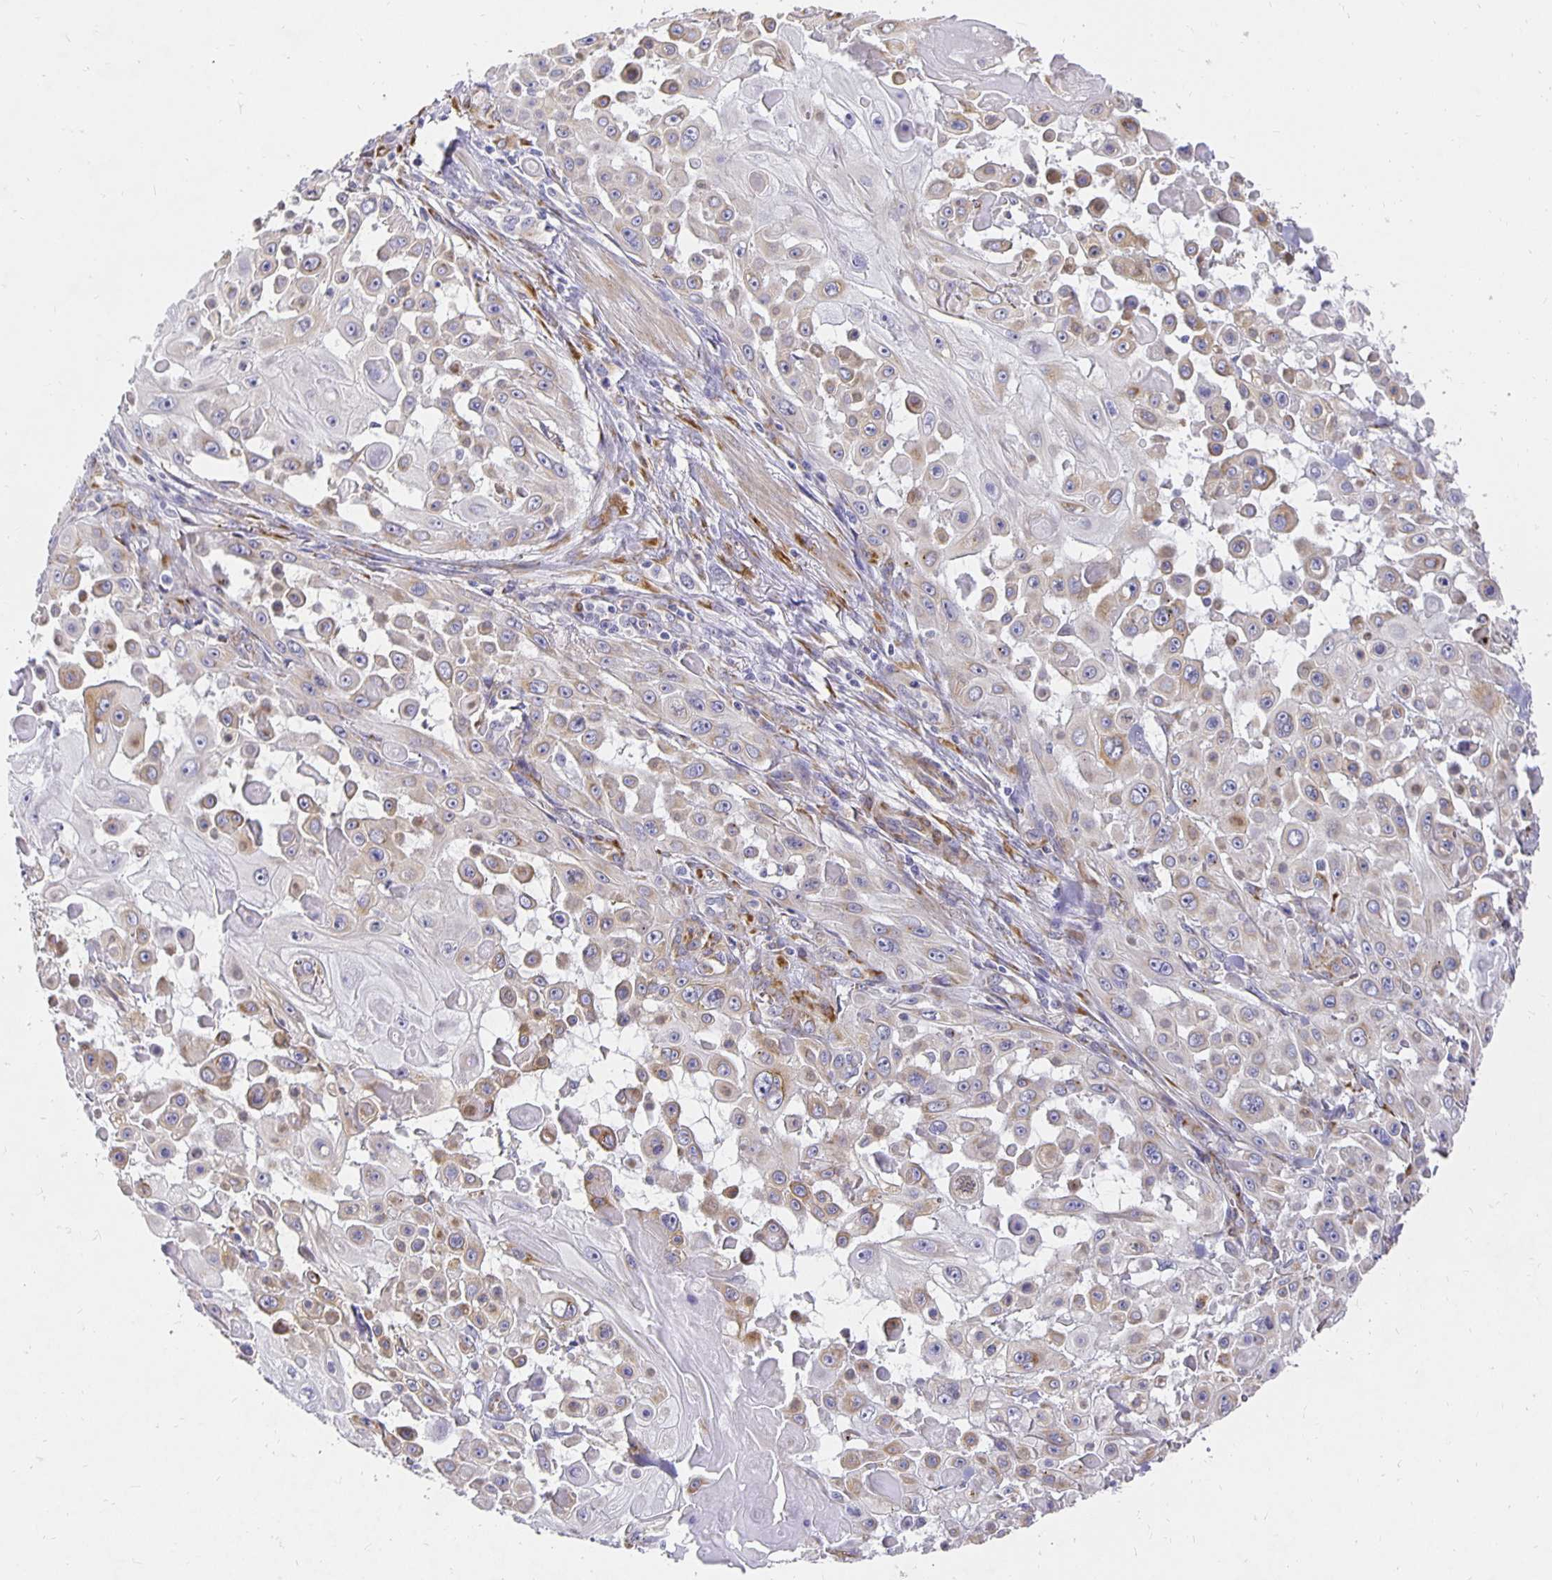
{"staining": {"intensity": "weak", "quantity": "25%-75%", "location": "cytoplasmic/membranous"}, "tissue": "skin cancer", "cell_type": "Tumor cells", "image_type": "cancer", "snomed": [{"axis": "morphology", "description": "Squamous cell carcinoma, NOS"}, {"axis": "topography", "description": "Skin"}], "caption": "Human skin squamous cell carcinoma stained with a protein marker exhibits weak staining in tumor cells.", "gene": "PLOD1", "patient": {"sex": "male", "age": 91}}